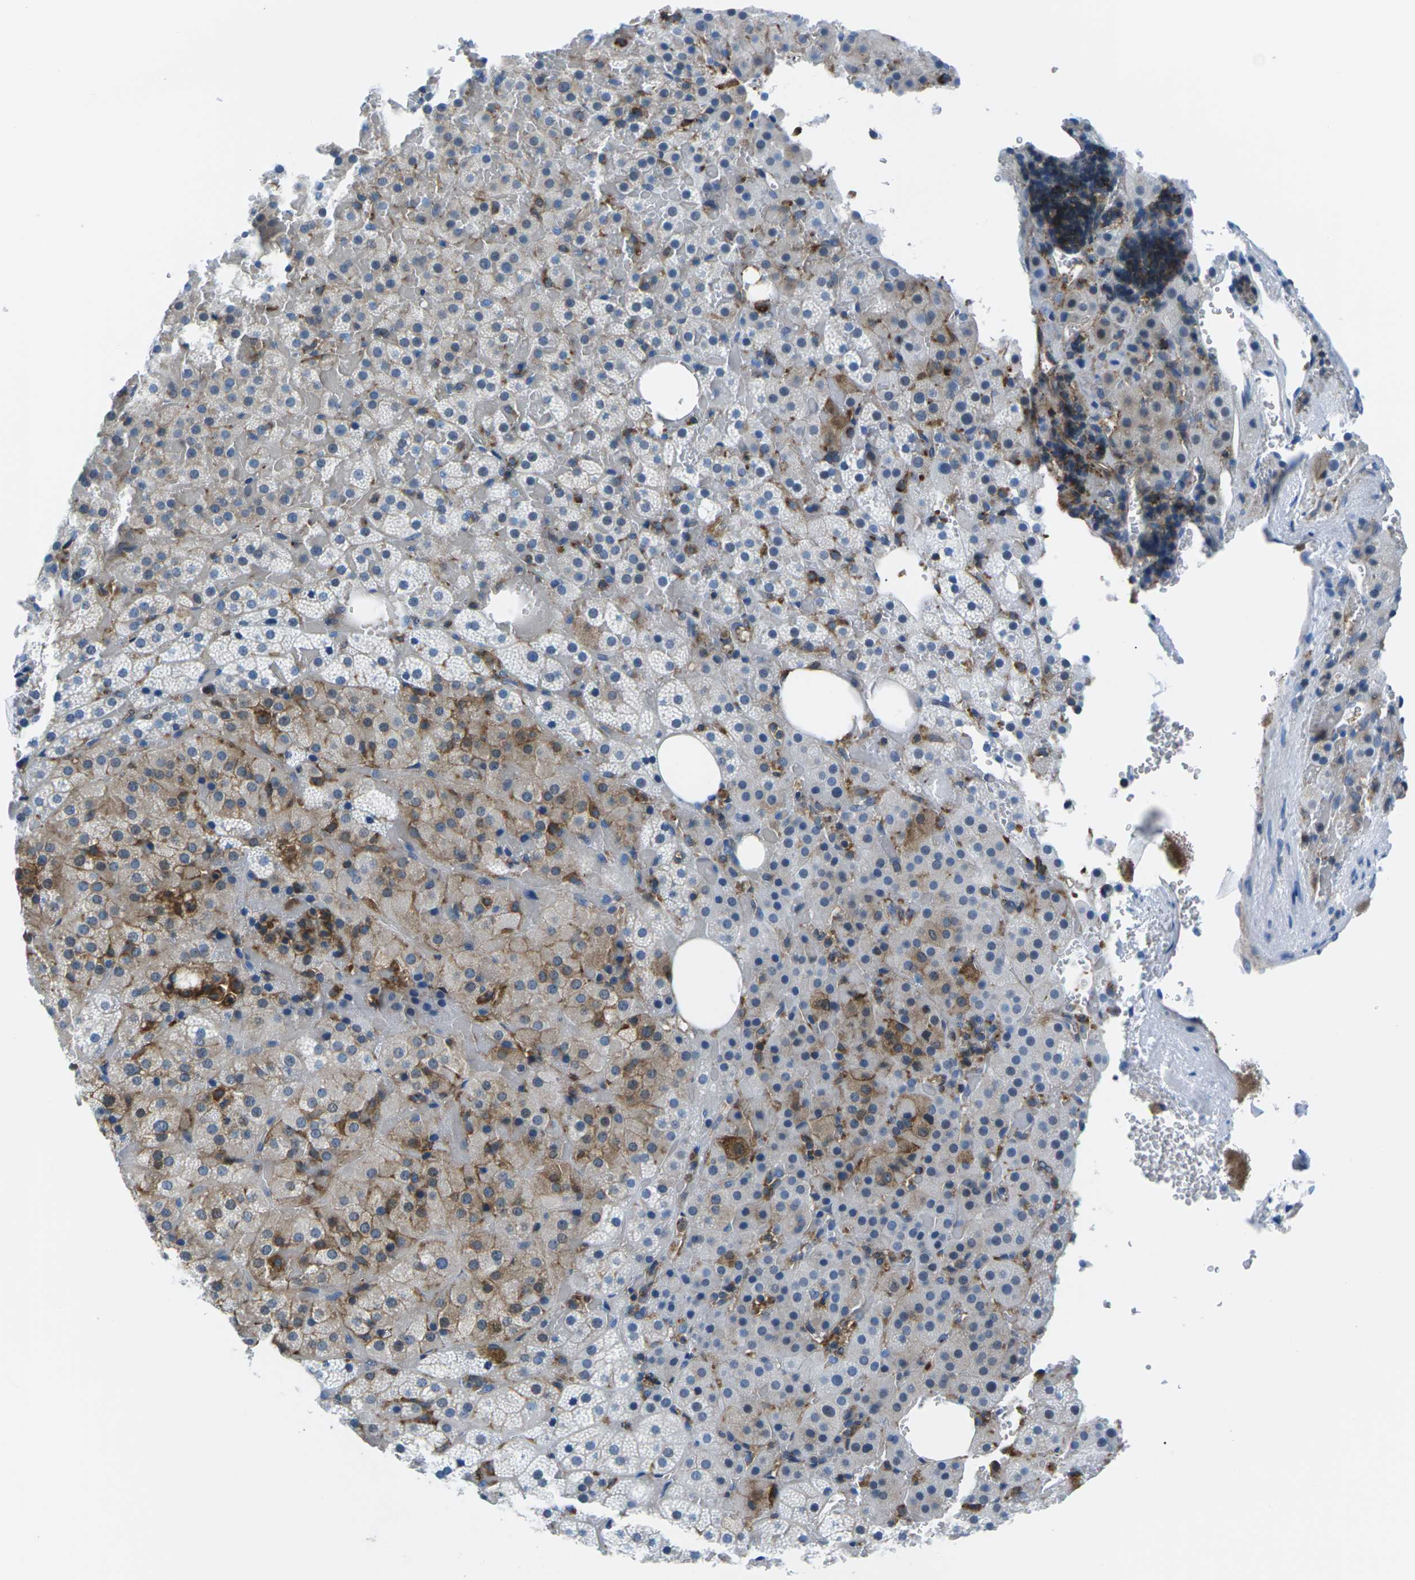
{"staining": {"intensity": "moderate", "quantity": "<25%", "location": "cytoplasmic/membranous"}, "tissue": "adrenal gland", "cell_type": "Glandular cells", "image_type": "normal", "snomed": [{"axis": "morphology", "description": "Normal tissue, NOS"}, {"axis": "topography", "description": "Adrenal gland"}], "caption": "Immunohistochemical staining of normal adrenal gland displays moderate cytoplasmic/membranous protein staining in approximately <25% of glandular cells. (Stains: DAB (3,3'-diaminobenzidine) in brown, nuclei in blue, Microscopy: brightfield microscopy at high magnification).", "gene": "SOCS4", "patient": {"sex": "female", "age": 59}}